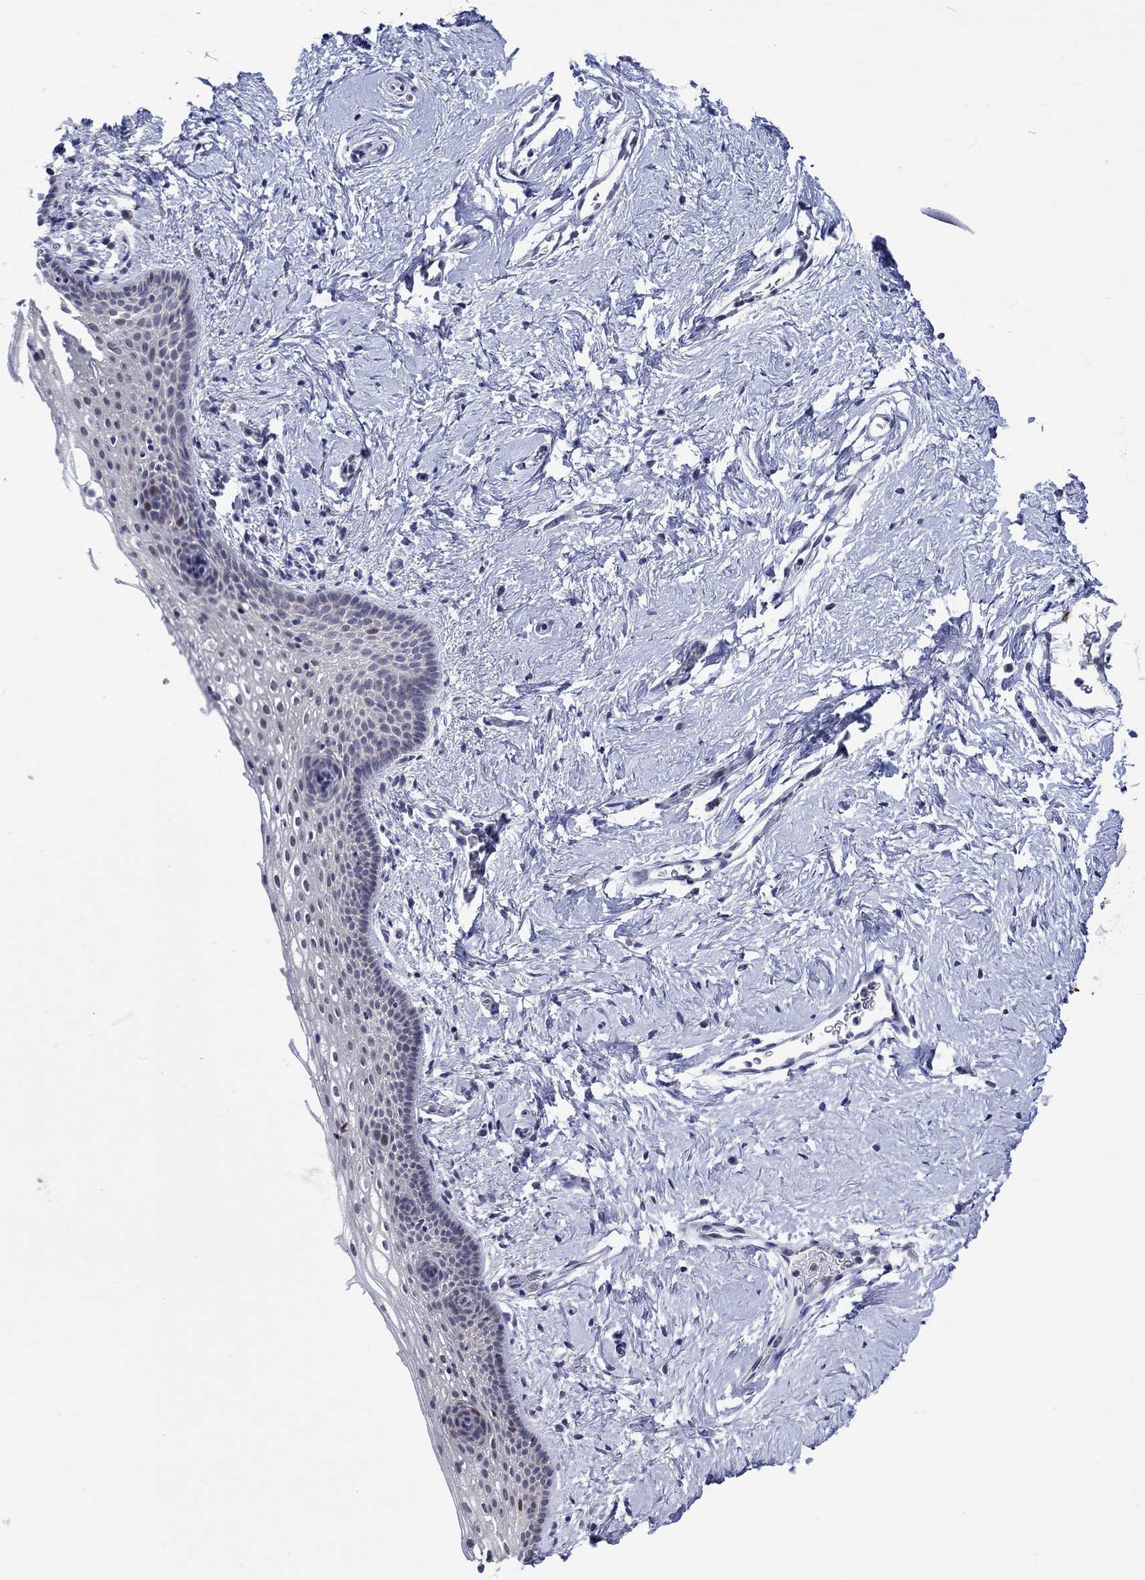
{"staining": {"intensity": "moderate", "quantity": "<25%", "location": "nuclear"}, "tissue": "vagina", "cell_type": "Squamous epithelial cells", "image_type": "normal", "snomed": [{"axis": "morphology", "description": "Normal tissue, NOS"}, {"axis": "topography", "description": "Vagina"}], "caption": "Protein staining of unremarkable vagina reveals moderate nuclear staining in about <25% of squamous epithelial cells.", "gene": "E2F8", "patient": {"sex": "female", "age": 61}}